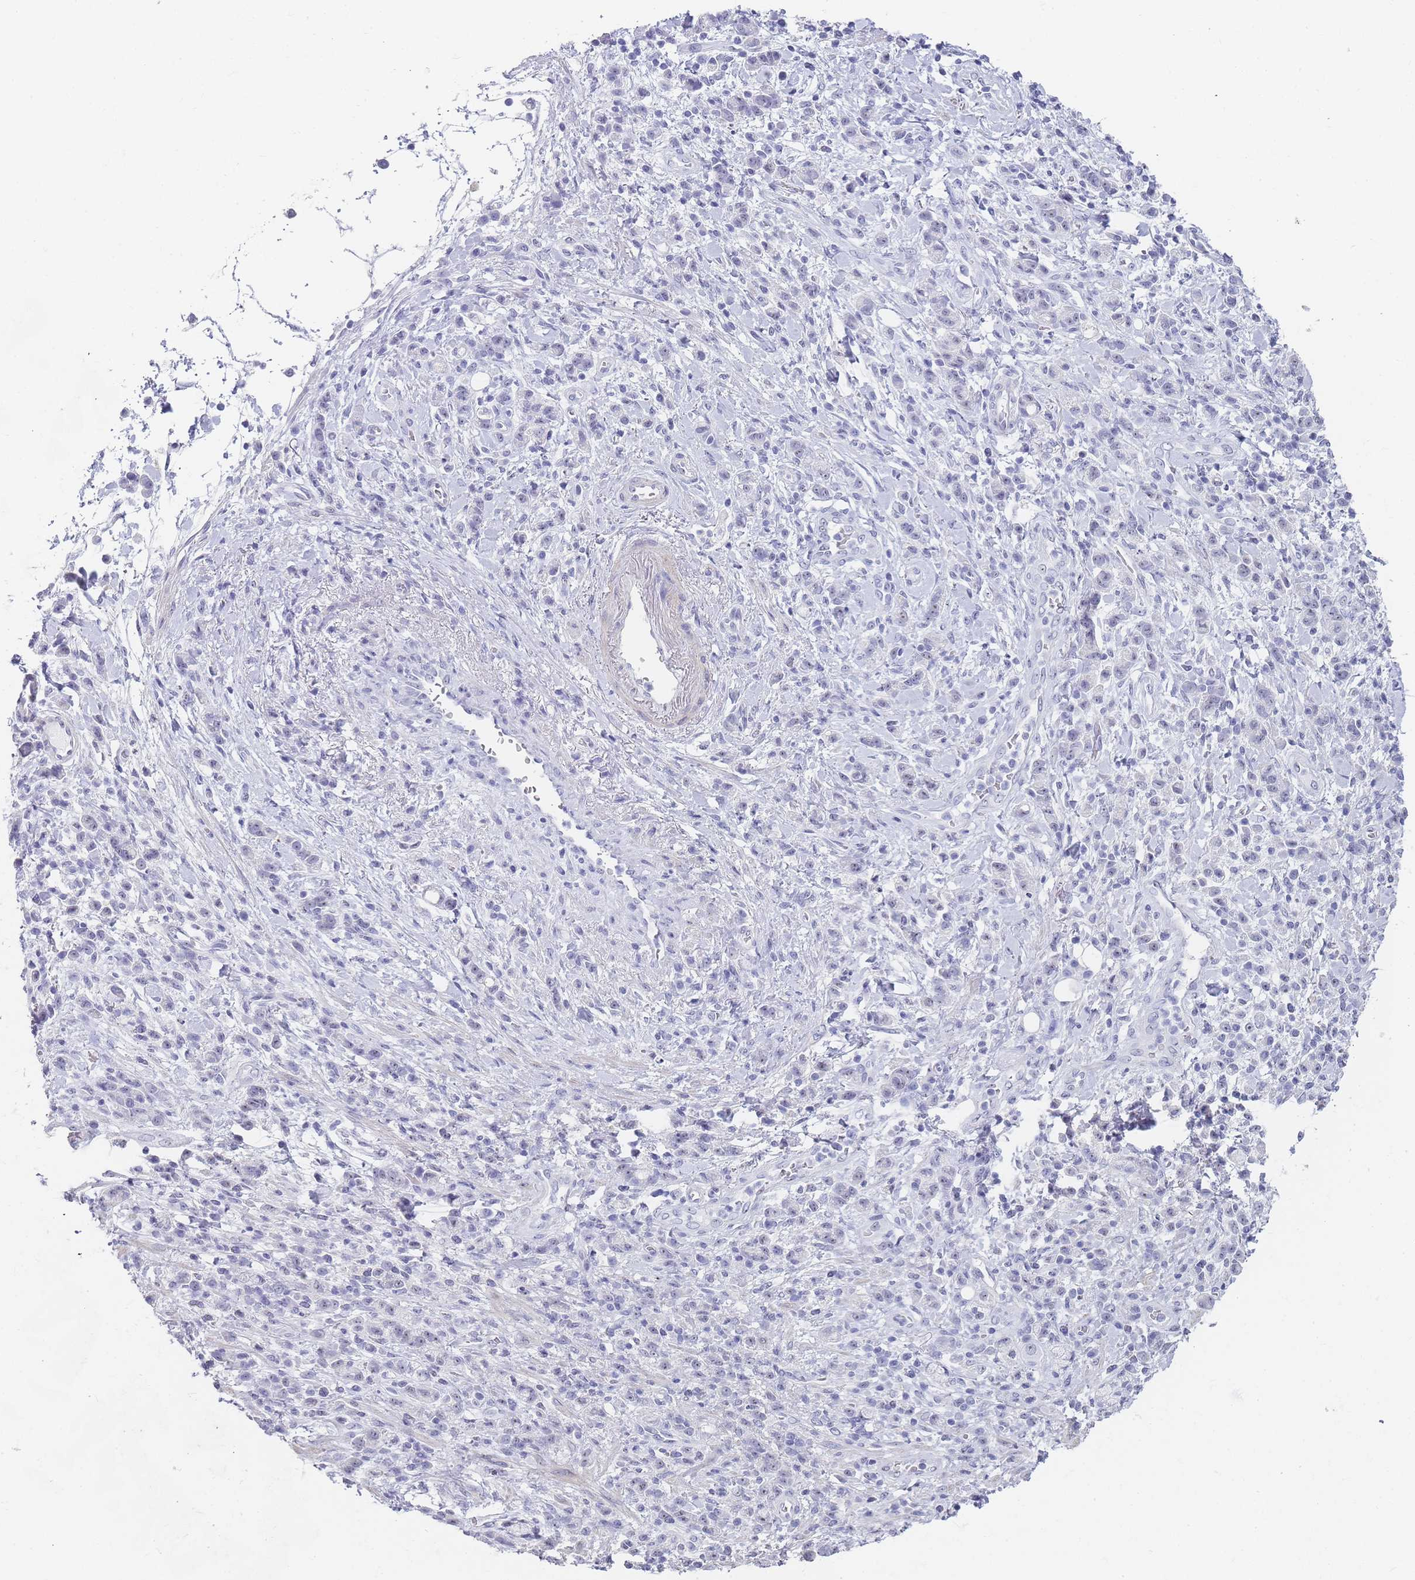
{"staining": {"intensity": "negative", "quantity": "none", "location": "none"}, "tissue": "stomach cancer", "cell_type": "Tumor cells", "image_type": "cancer", "snomed": [{"axis": "morphology", "description": "Adenocarcinoma, NOS"}, {"axis": "topography", "description": "Stomach"}], "caption": "Histopathology image shows no protein expression in tumor cells of adenocarcinoma (stomach) tissue. (Immunohistochemistry (ihc), brightfield microscopy, high magnification).", "gene": "NOP14", "patient": {"sex": "male", "age": 77}}